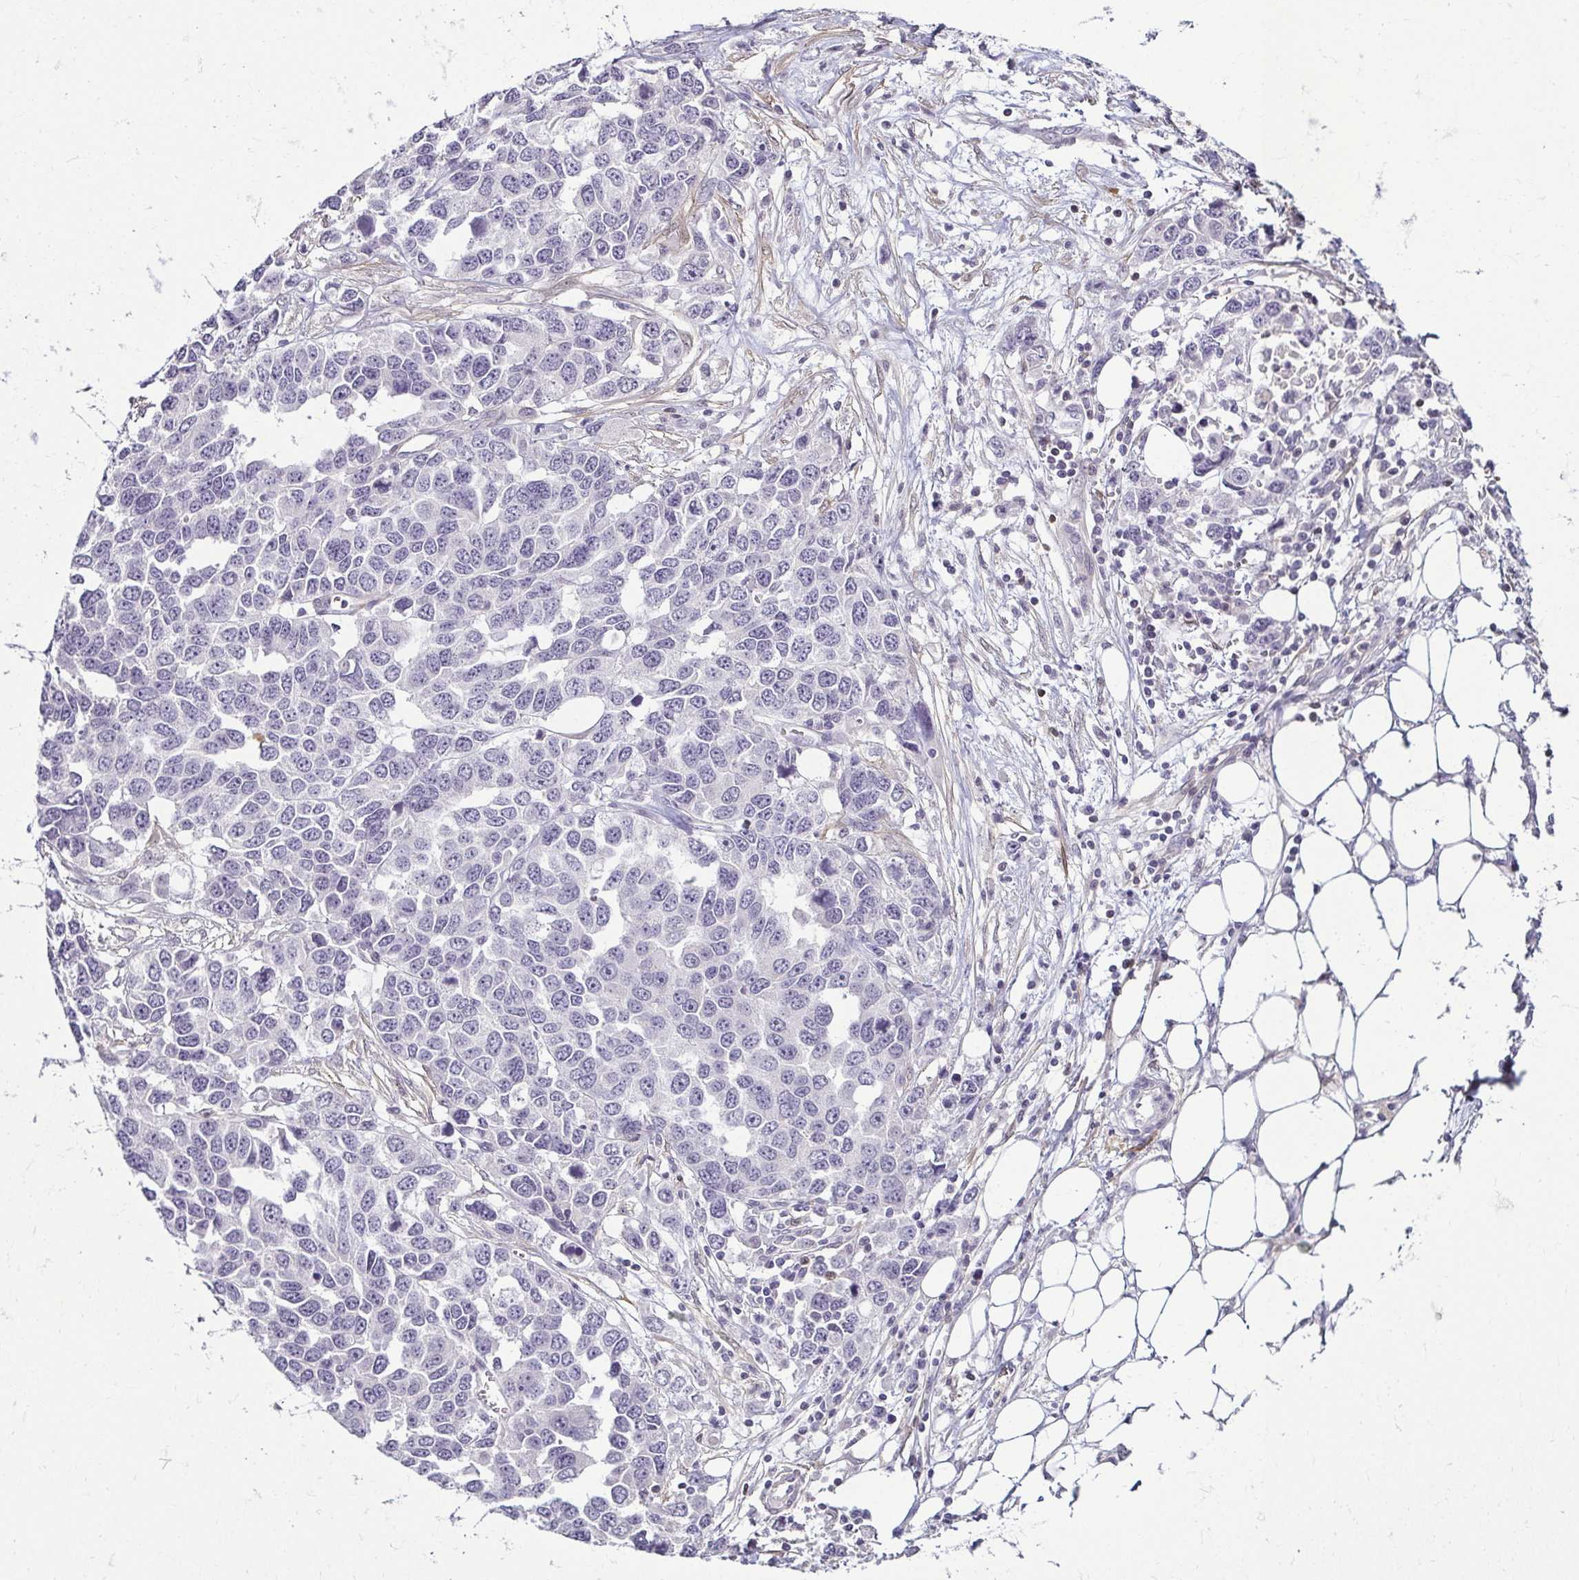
{"staining": {"intensity": "negative", "quantity": "none", "location": "none"}, "tissue": "ovarian cancer", "cell_type": "Tumor cells", "image_type": "cancer", "snomed": [{"axis": "morphology", "description": "Cystadenocarcinoma, serous, NOS"}, {"axis": "topography", "description": "Ovary"}], "caption": "A high-resolution micrograph shows IHC staining of ovarian serous cystadenocarcinoma, which shows no significant staining in tumor cells.", "gene": "HOPX", "patient": {"sex": "female", "age": 76}}